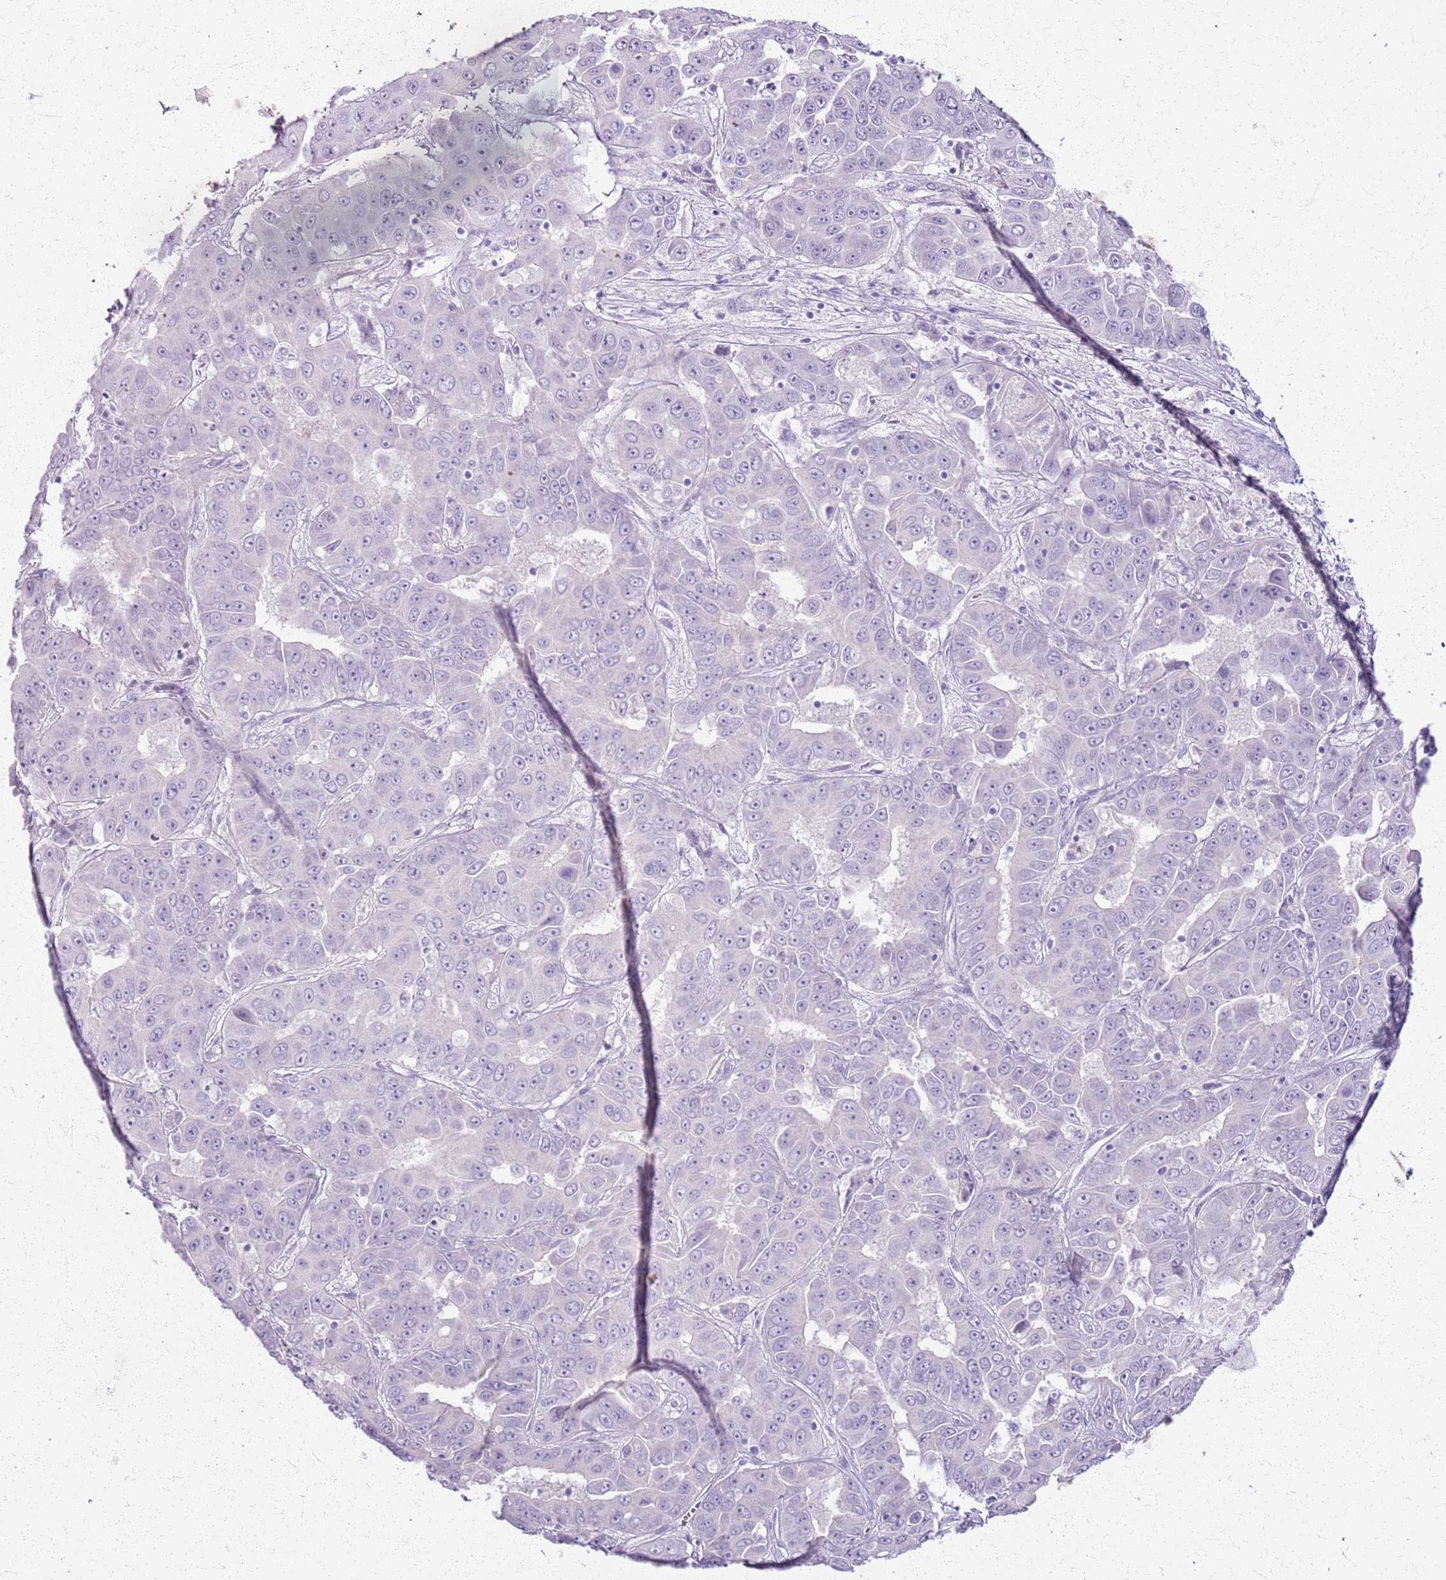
{"staining": {"intensity": "negative", "quantity": "none", "location": "none"}, "tissue": "liver cancer", "cell_type": "Tumor cells", "image_type": "cancer", "snomed": [{"axis": "morphology", "description": "Cholangiocarcinoma"}, {"axis": "topography", "description": "Liver"}], "caption": "The immunohistochemistry (IHC) image has no significant staining in tumor cells of cholangiocarcinoma (liver) tissue.", "gene": "CSRP3", "patient": {"sex": "female", "age": 52}}